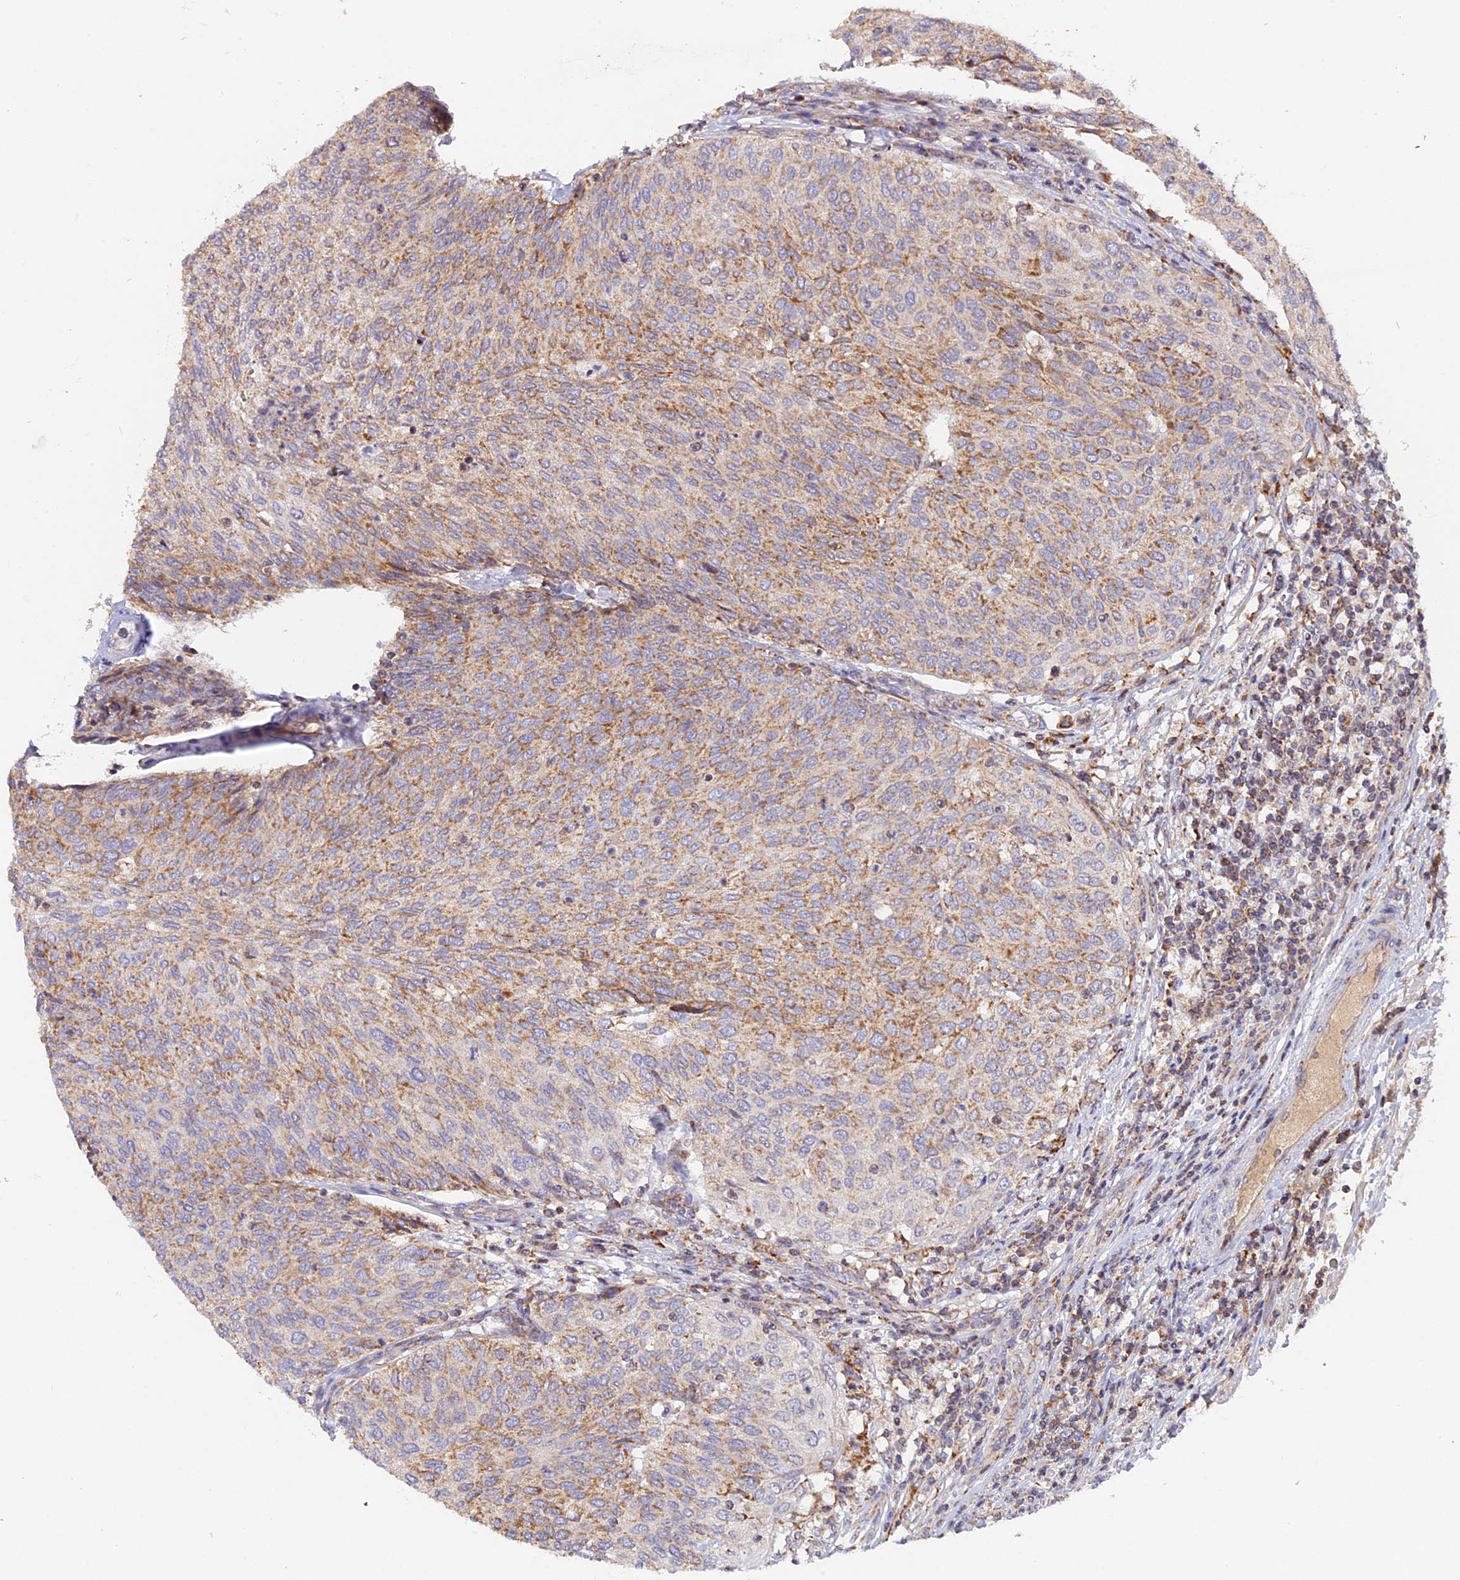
{"staining": {"intensity": "weak", "quantity": "25%-75%", "location": "cytoplasmic/membranous"}, "tissue": "urothelial cancer", "cell_type": "Tumor cells", "image_type": "cancer", "snomed": [{"axis": "morphology", "description": "Urothelial carcinoma, Low grade"}, {"axis": "topography", "description": "Urinary bladder"}], "caption": "IHC (DAB) staining of low-grade urothelial carcinoma exhibits weak cytoplasmic/membranous protein staining in approximately 25%-75% of tumor cells.", "gene": "MPV17L", "patient": {"sex": "female", "age": 79}}